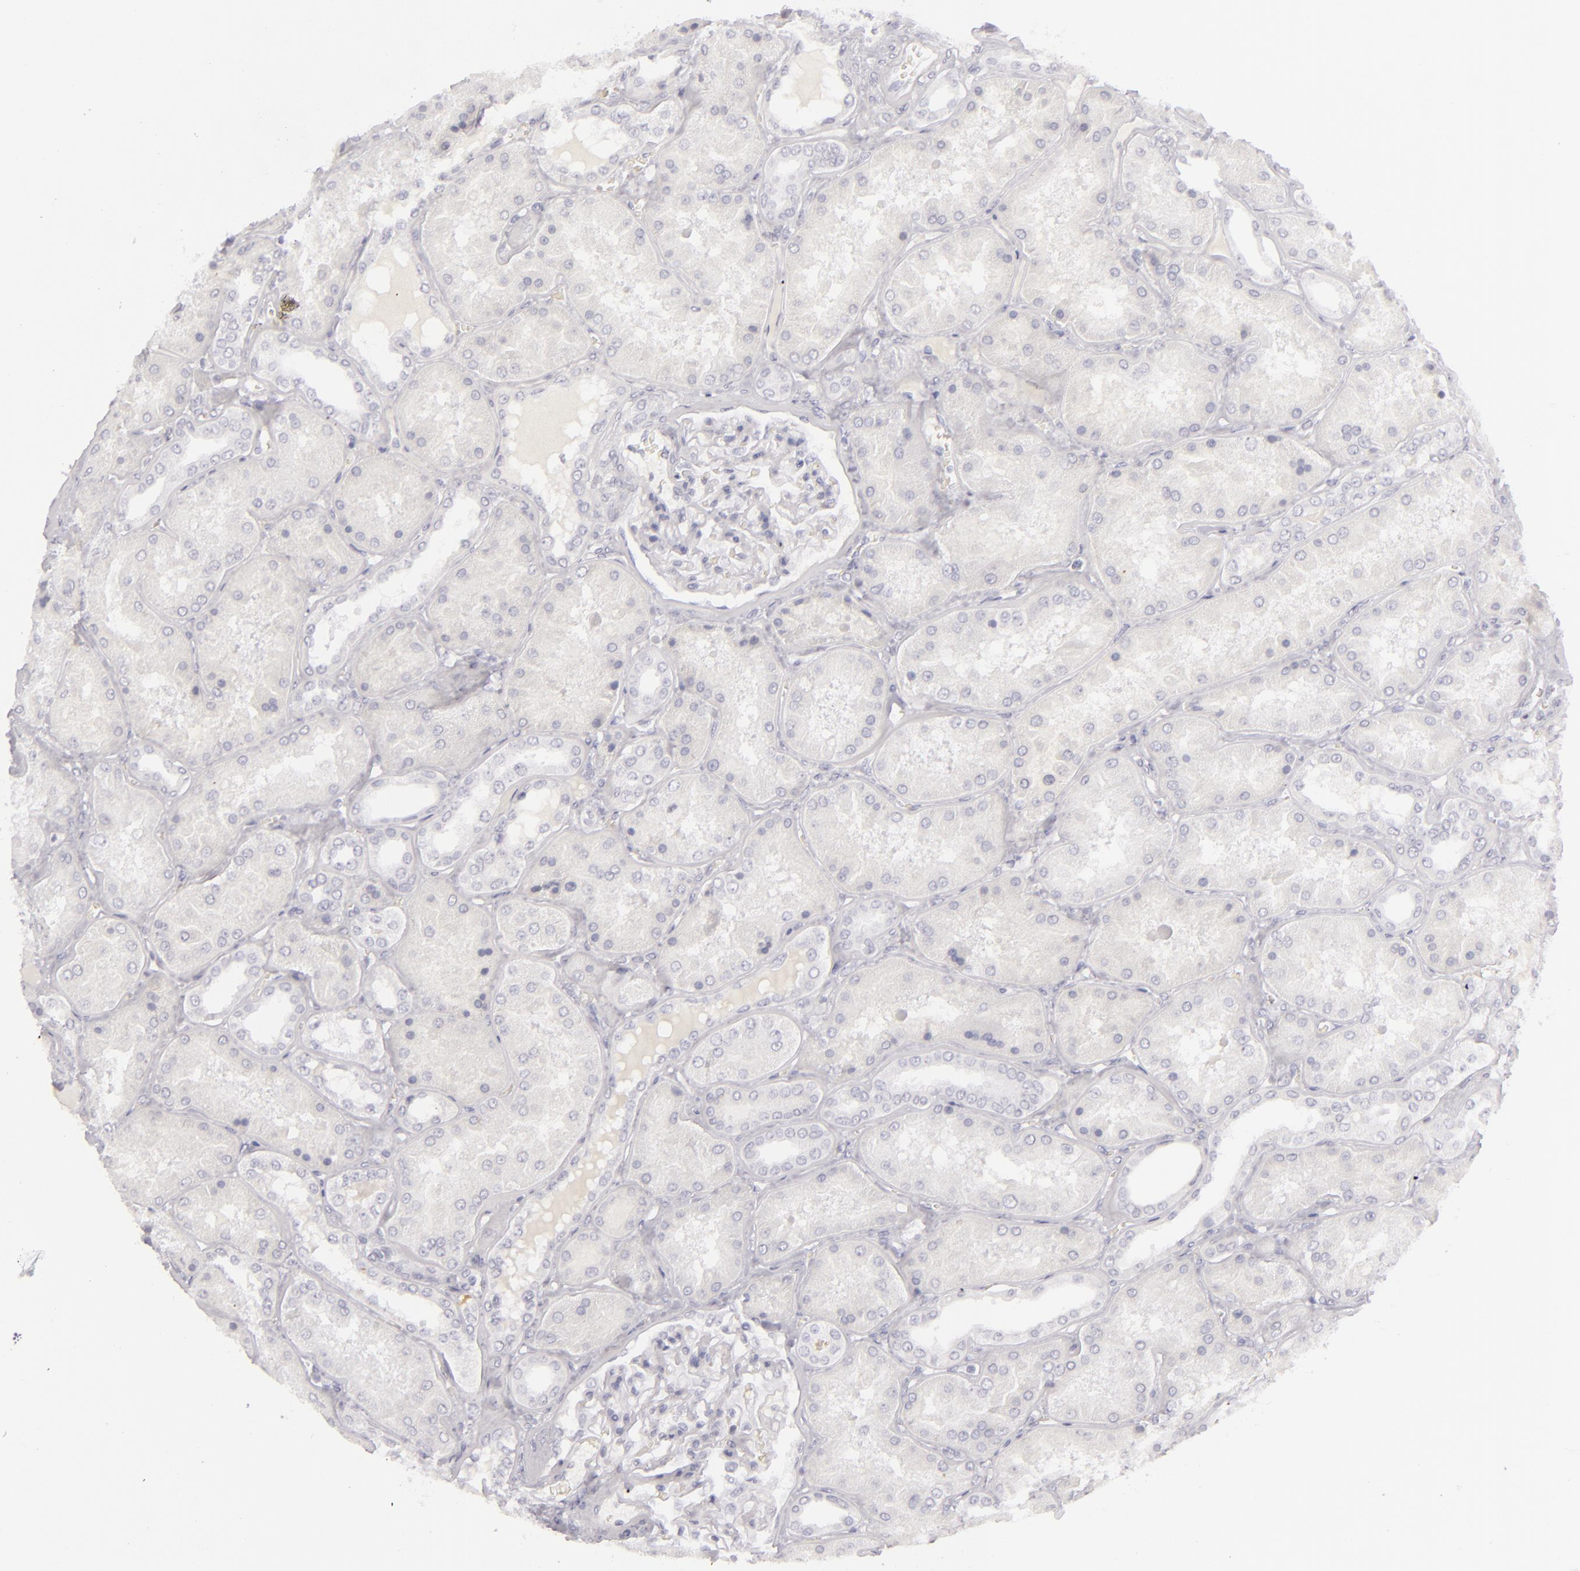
{"staining": {"intensity": "negative", "quantity": "none", "location": "none"}, "tissue": "kidney", "cell_type": "Cells in glomeruli", "image_type": "normal", "snomed": [{"axis": "morphology", "description": "Normal tissue, NOS"}, {"axis": "topography", "description": "Kidney"}], "caption": "Image shows no protein staining in cells in glomeruli of normal kidney.", "gene": "CDX2", "patient": {"sex": "female", "age": 56}}